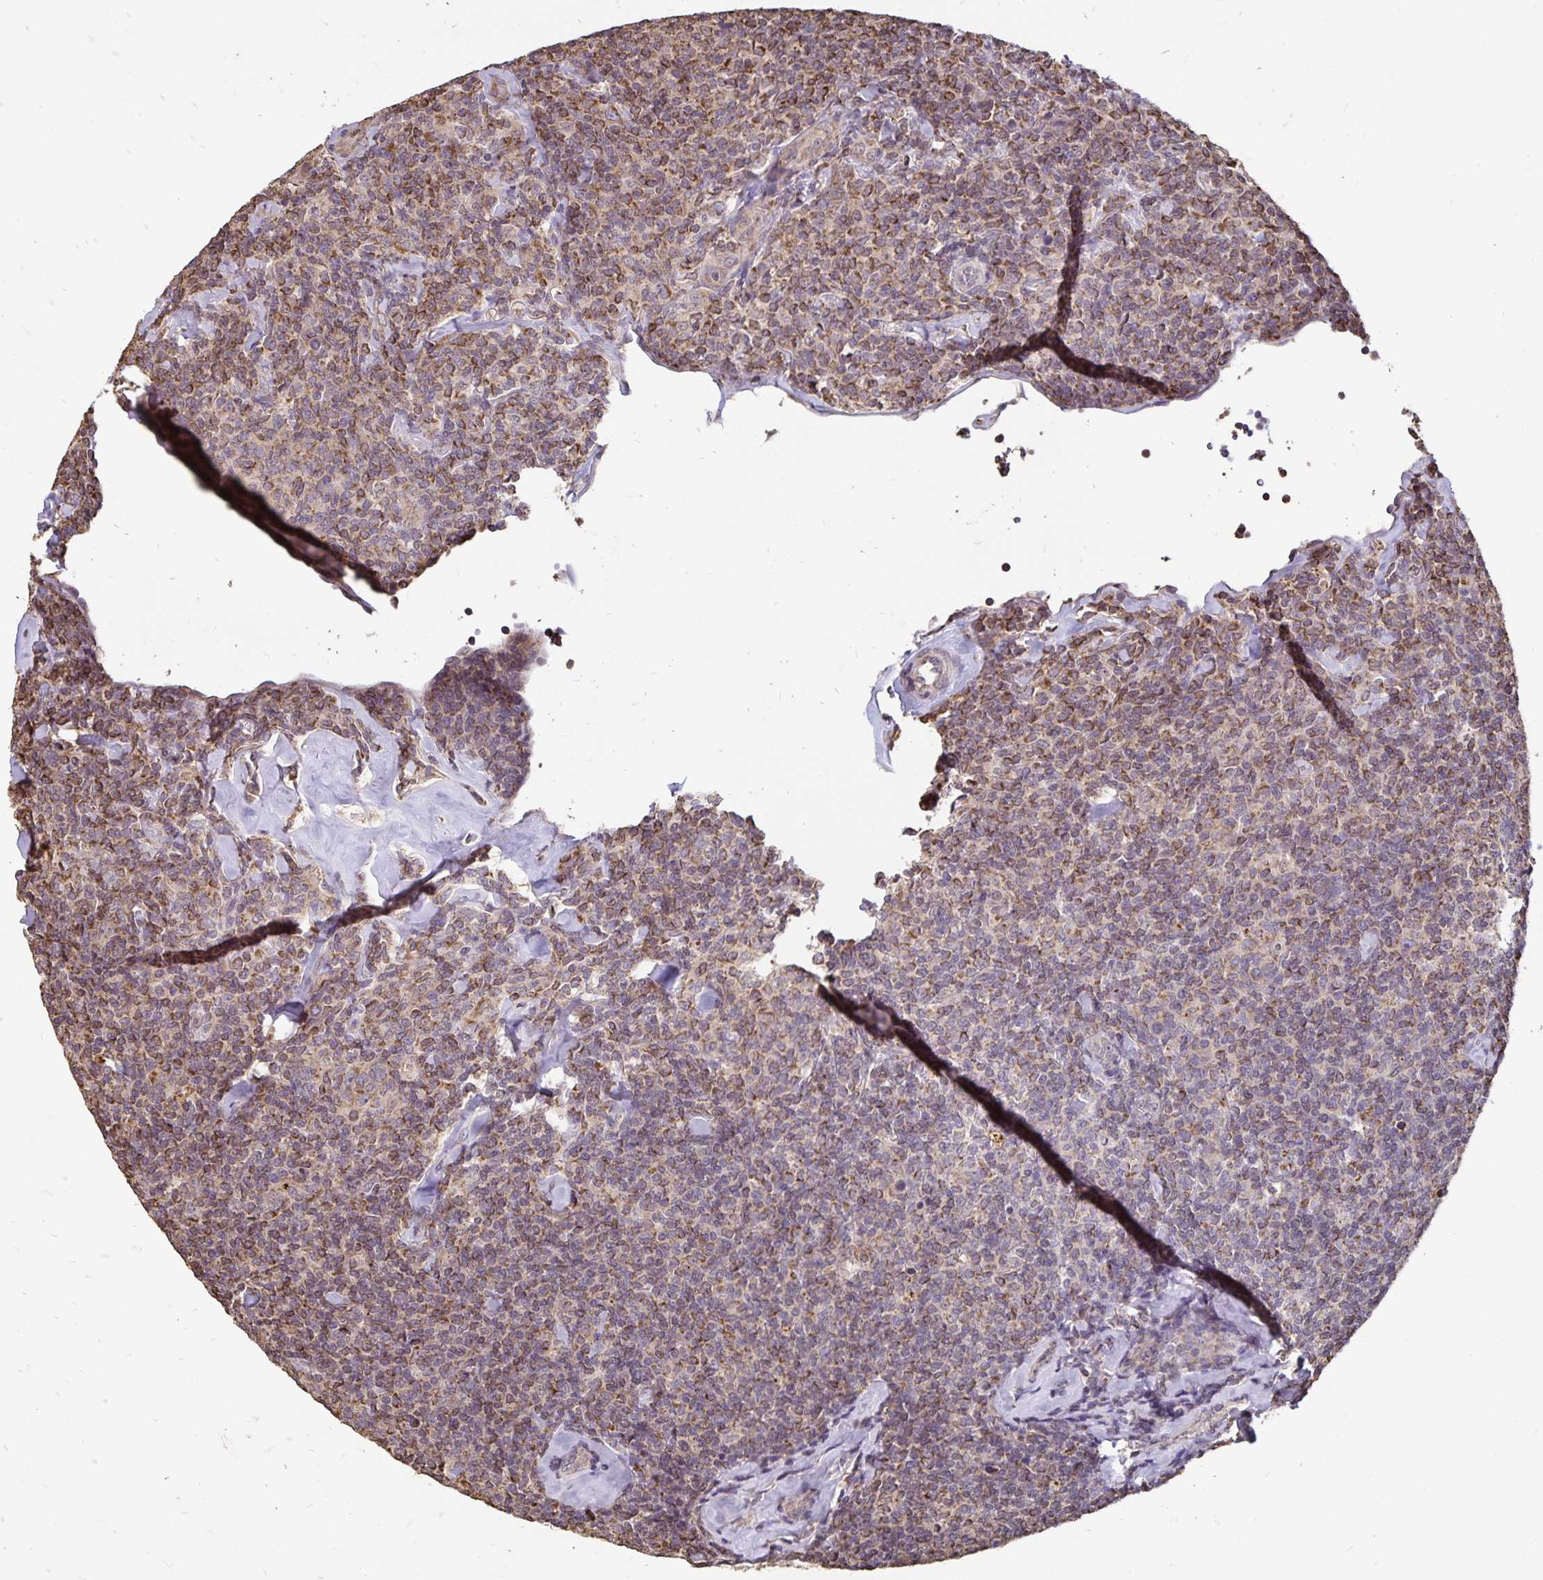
{"staining": {"intensity": "moderate", "quantity": "25%-75%", "location": "cytoplasmic/membranous"}, "tissue": "lymphoma", "cell_type": "Tumor cells", "image_type": "cancer", "snomed": [{"axis": "morphology", "description": "Malignant lymphoma, non-Hodgkin's type, Low grade"}, {"axis": "topography", "description": "Lymph node"}], "caption": "IHC (DAB) staining of low-grade malignant lymphoma, non-Hodgkin's type demonstrates moderate cytoplasmic/membranous protein expression in about 25%-75% of tumor cells.", "gene": "EMC10", "patient": {"sex": "female", "age": 56}}